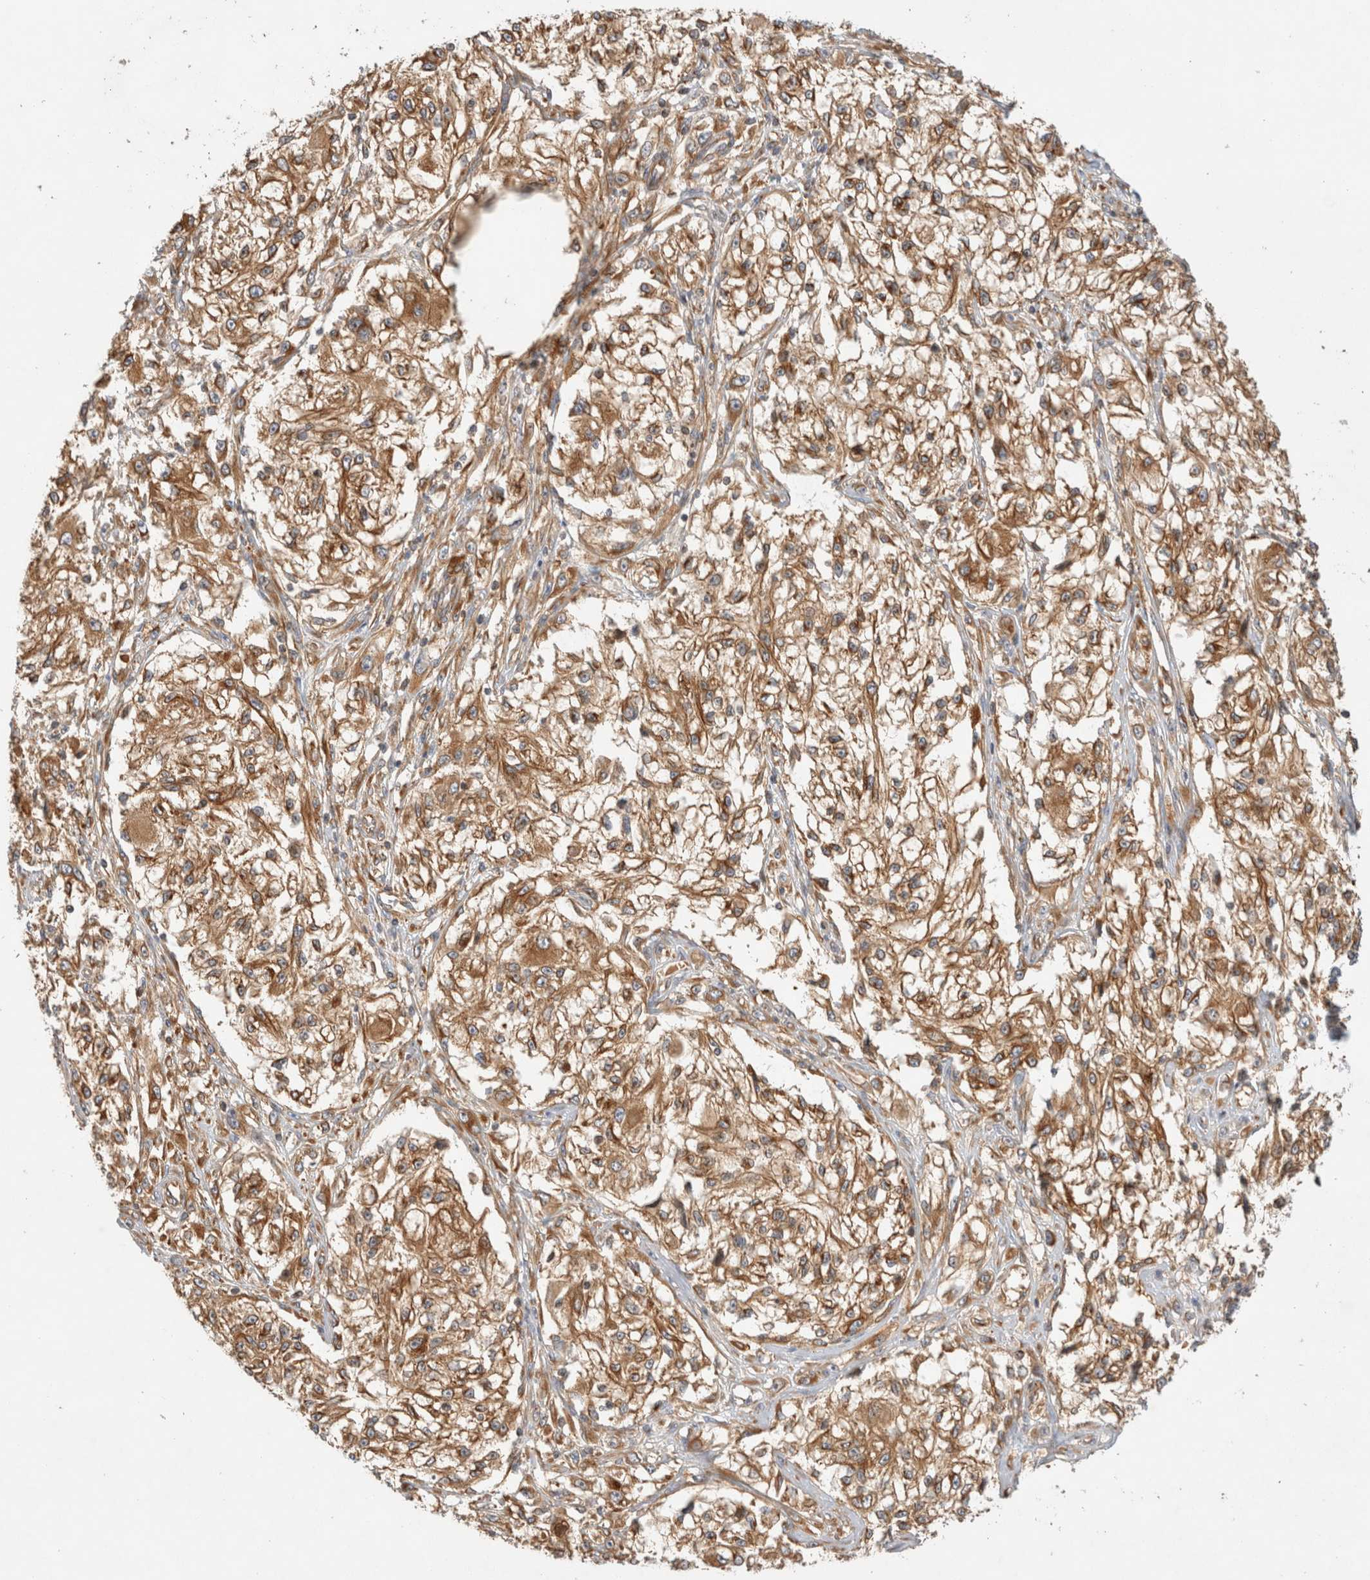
{"staining": {"intensity": "moderate", "quantity": ">75%", "location": "cytoplasmic/membranous"}, "tissue": "melanoma", "cell_type": "Tumor cells", "image_type": "cancer", "snomed": [{"axis": "morphology", "description": "Malignant melanoma, NOS"}, {"axis": "topography", "description": "Skin of head"}], "caption": "Human melanoma stained with a protein marker demonstrates moderate staining in tumor cells.", "gene": "GPR150", "patient": {"sex": "male", "age": 83}}